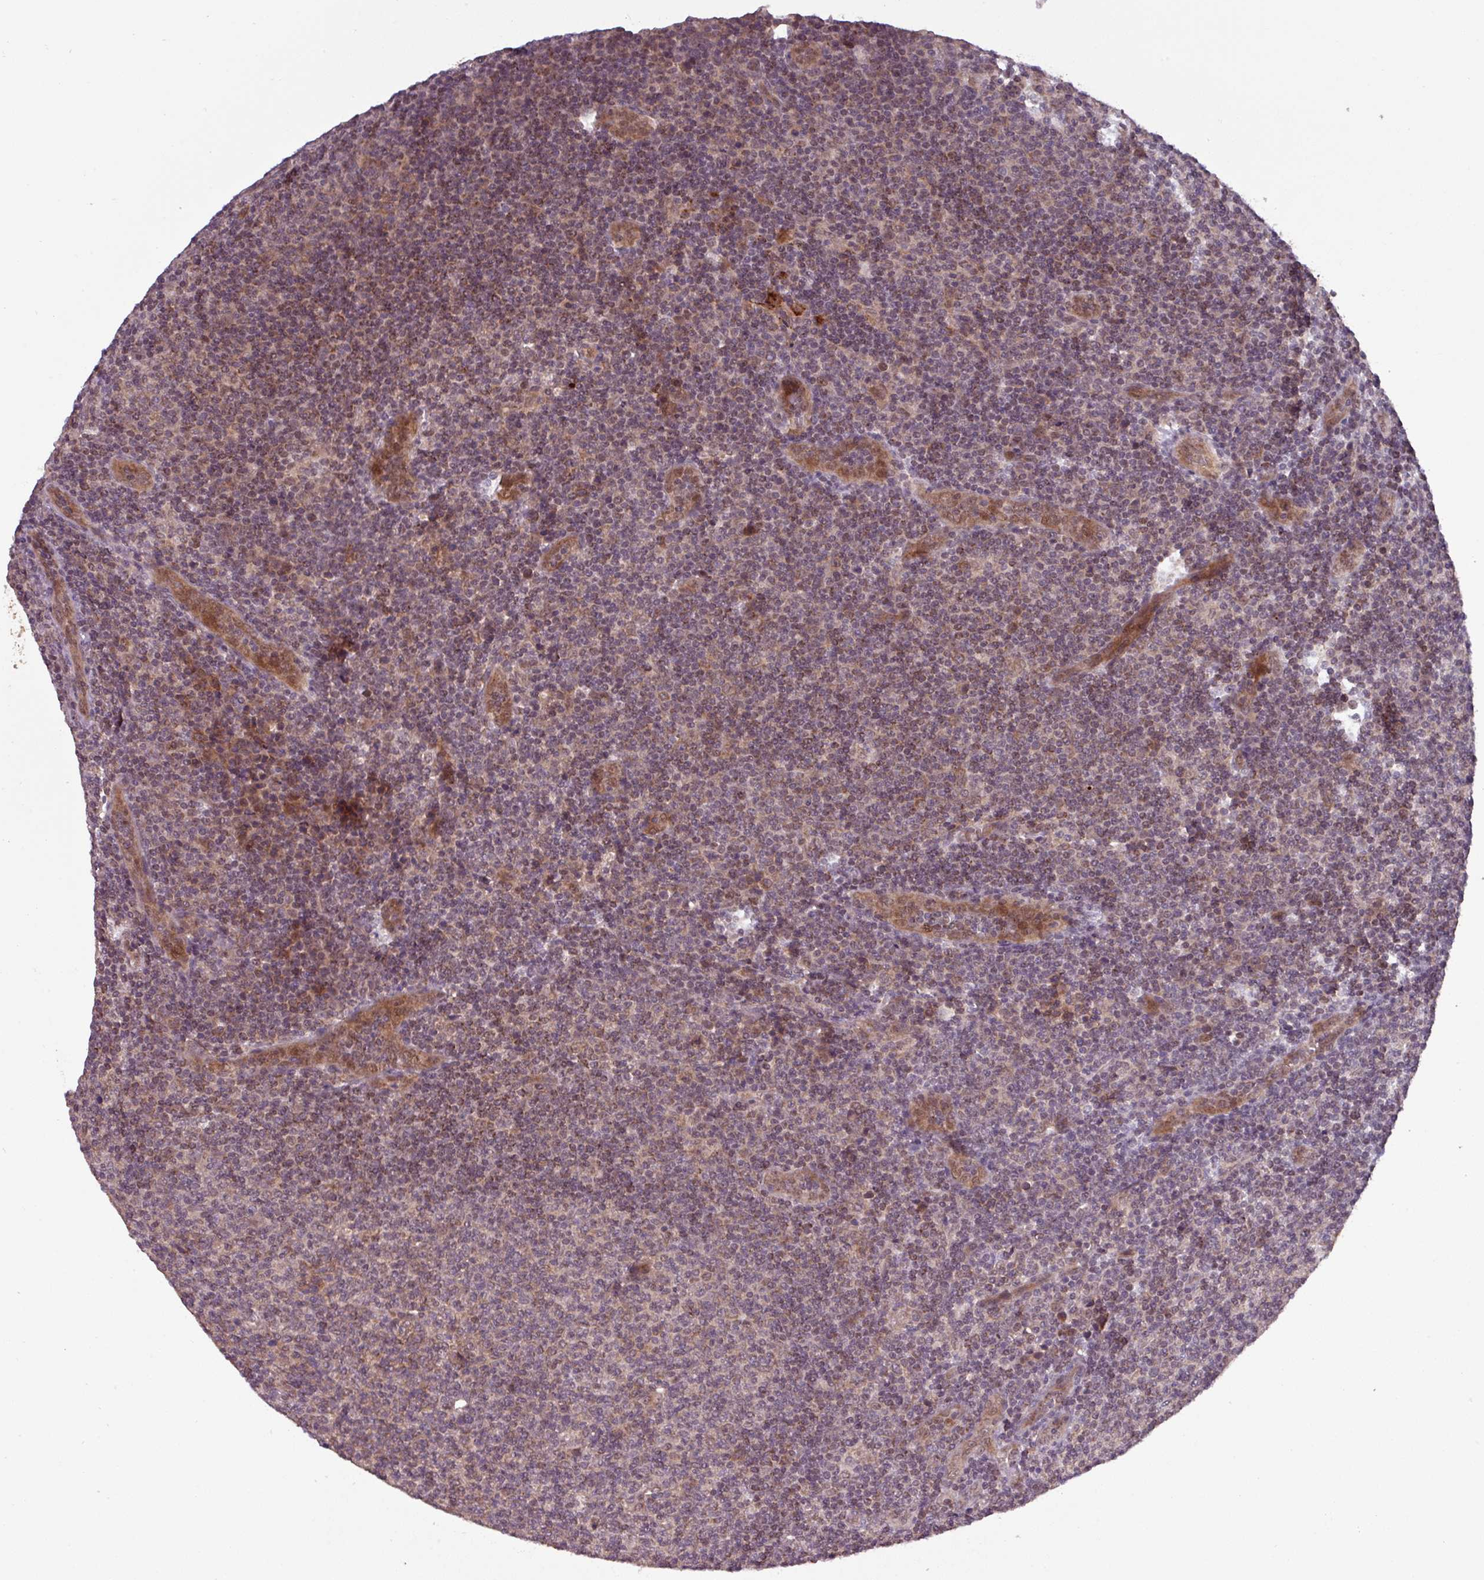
{"staining": {"intensity": "moderate", "quantity": "25%-75%", "location": "cytoplasmic/membranous,nuclear"}, "tissue": "lymphoma", "cell_type": "Tumor cells", "image_type": "cancer", "snomed": [{"axis": "morphology", "description": "Malignant lymphoma, non-Hodgkin's type, Low grade"}, {"axis": "topography", "description": "Lymph node"}], "caption": "Immunohistochemical staining of human low-grade malignant lymphoma, non-Hodgkin's type shows medium levels of moderate cytoplasmic/membranous and nuclear protein expression in about 25%-75% of tumor cells.", "gene": "PUS1", "patient": {"sex": "male", "age": 66}}